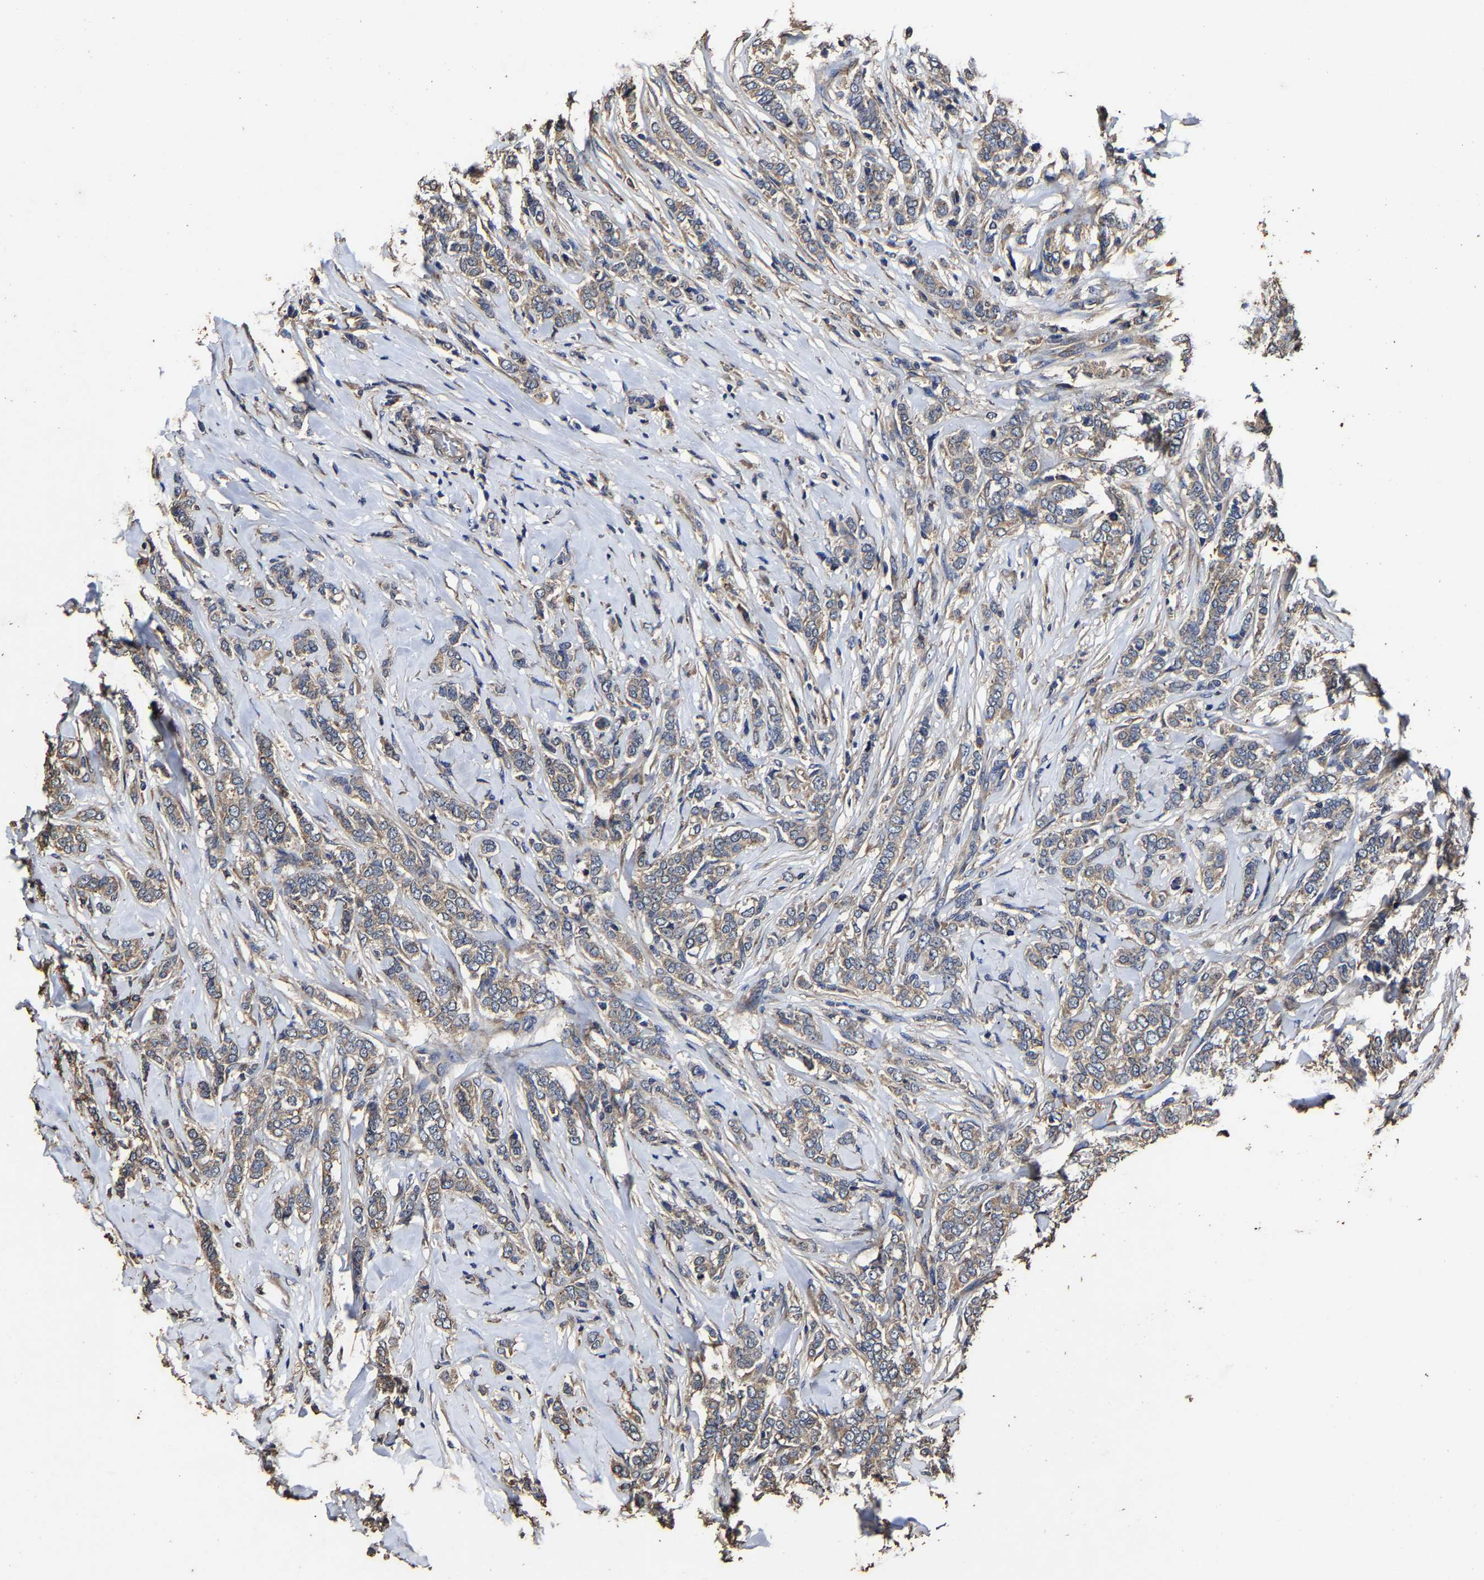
{"staining": {"intensity": "weak", "quantity": ">75%", "location": "cytoplasmic/membranous"}, "tissue": "breast cancer", "cell_type": "Tumor cells", "image_type": "cancer", "snomed": [{"axis": "morphology", "description": "Lobular carcinoma"}, {"axis": "topography", "description": "Skin"}, {"axis": "topography", "description": "Breast"}], "caption": "Brown immunohistochemical staining in lobular carcinoma (breast) demonstrates weak cytoplasmic/membranous staining in approximately >75% of tumor cells.", "gene": "PPM1K", "patient": {"sex": "female", "age": 46}}